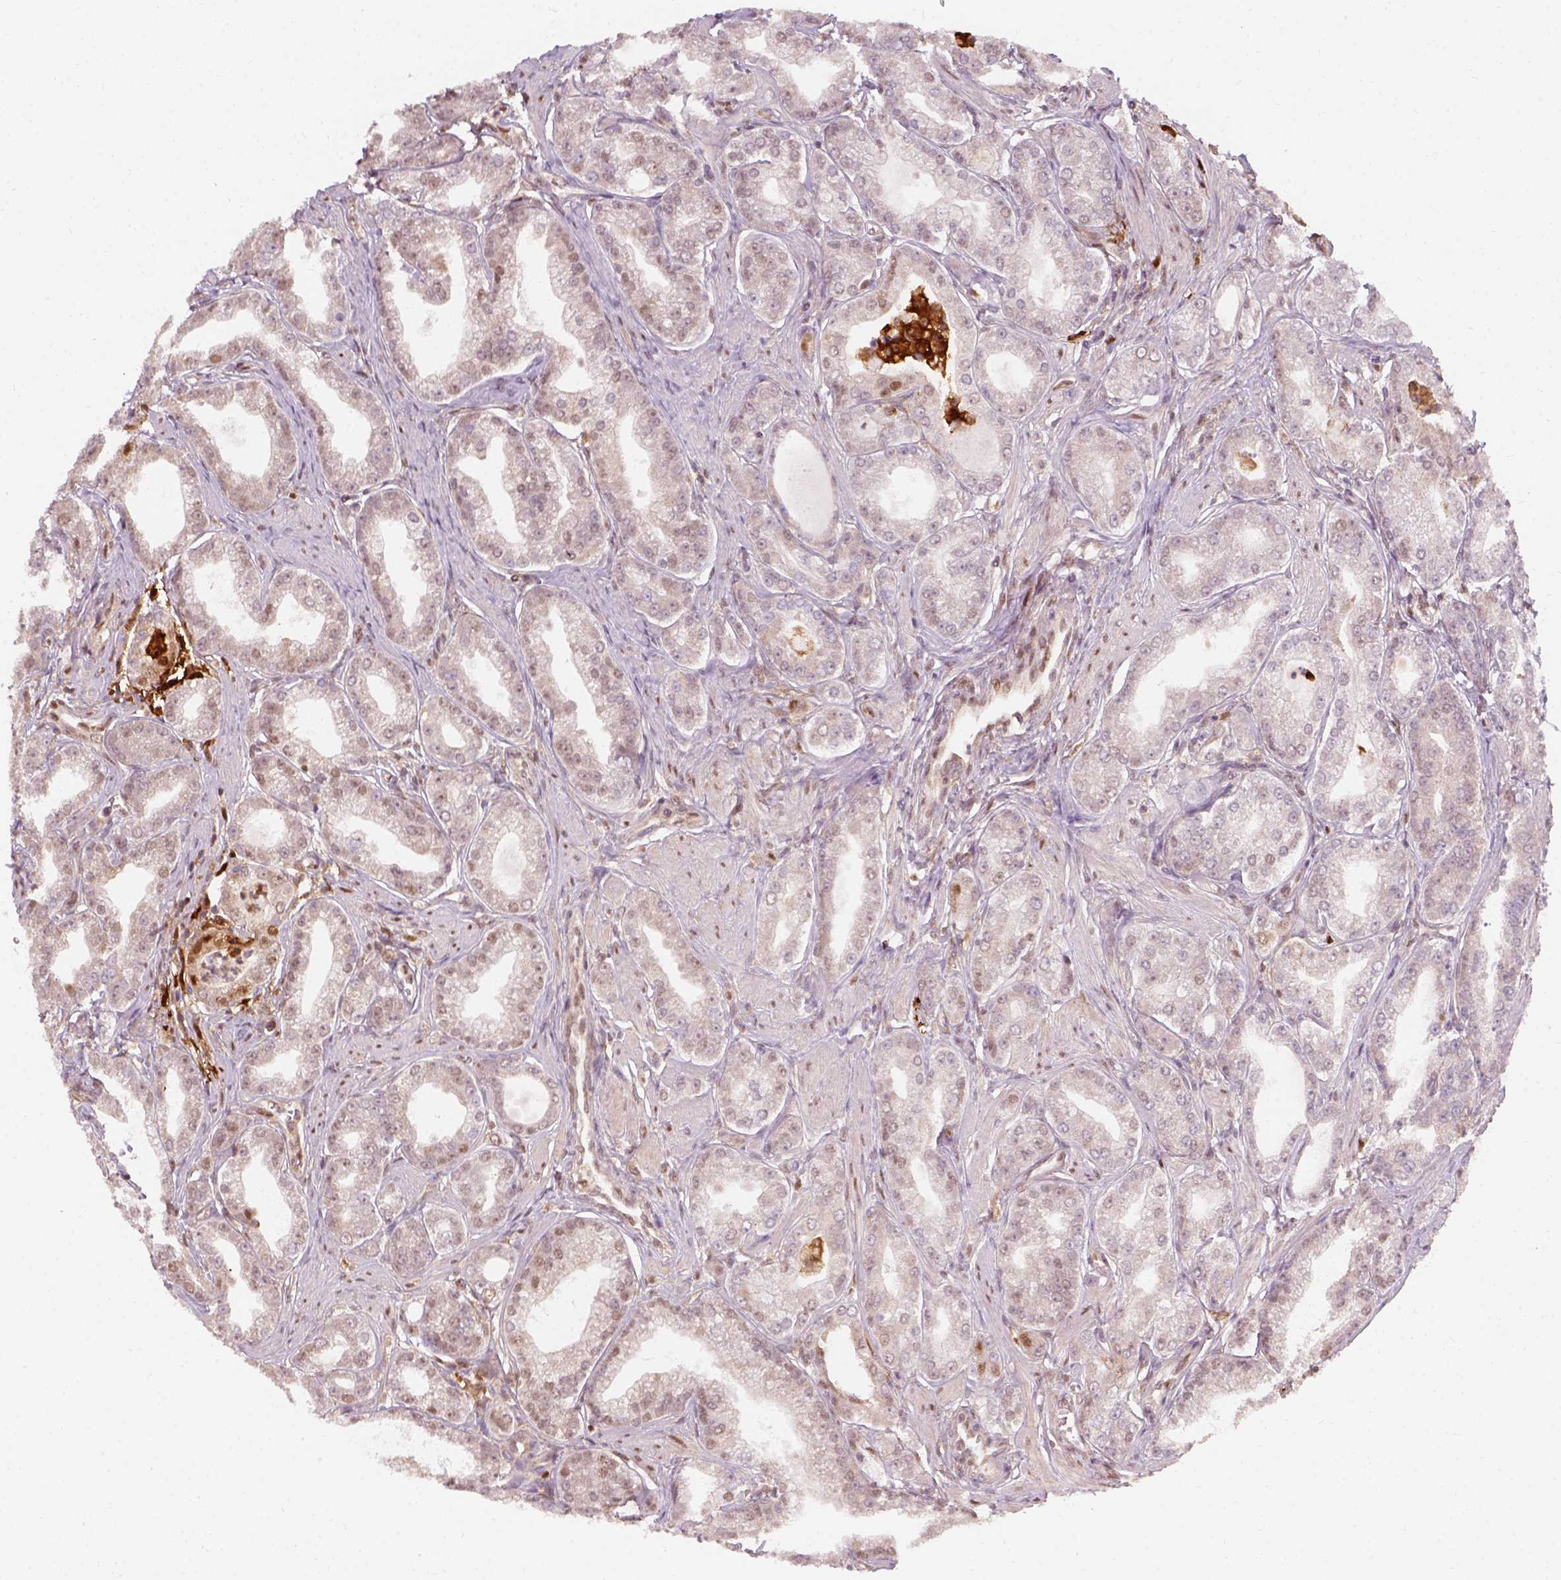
{"staining": {"intensity": "weak", "quantity": "<25%", "location": "nuclear"}, "tissue": "prostate cancer", "cell_type": "Tumor cells", "image_type": "cancer", "snomed": [{"axis": "morphology", "description": "Adenocarcinoma, NOS"}, {"axis": "topography", "description": "Prostate"}], "caption": "A high-resolution micrograph shows immunohistochemistry (IHC) staining of prostate cancer (adenocarcinoma), which demonstrates no significant positivity in tumor cells.", "gene": "SQSTM1", "patient": {"sex": "male", "age": 71}}